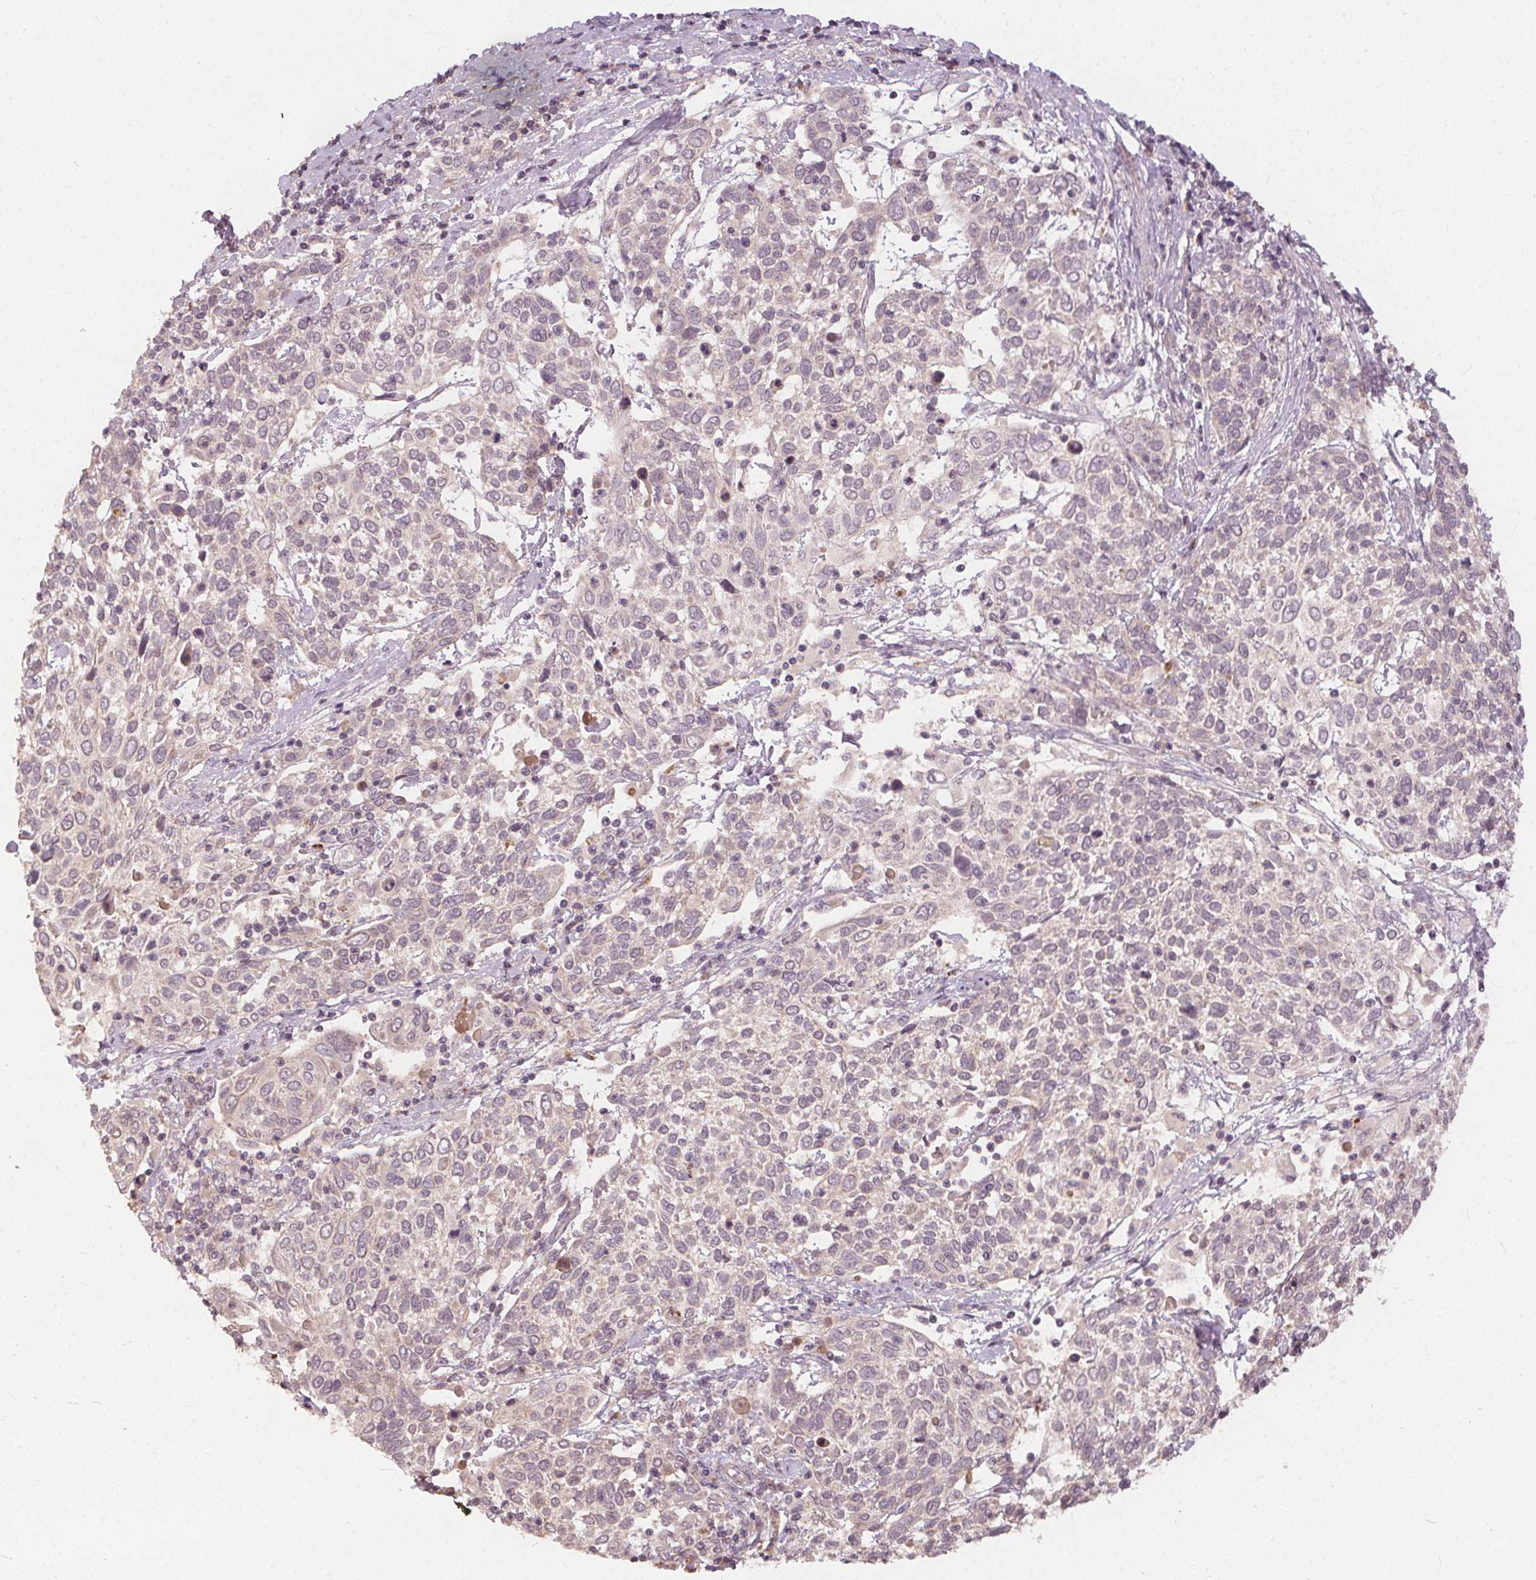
{"staining": {"intensity": "negative", "quantity": "none", "location": "none"}, "tissue": "cervical cancer", "cell_type": "Tumor cells", "image_type": "cancer", "snomed": [{"axis": "morphology", "description": "Squamous cell carcinoma, NOS"}, {"axis": "topography", "description": "Cervix"}], "caption": "The image exhibits no staining of tumor cells in cervical cancer (squamous cell carcinoma).", "gene": "IPO13", "patient": {"sex": "female", "age": 61}}